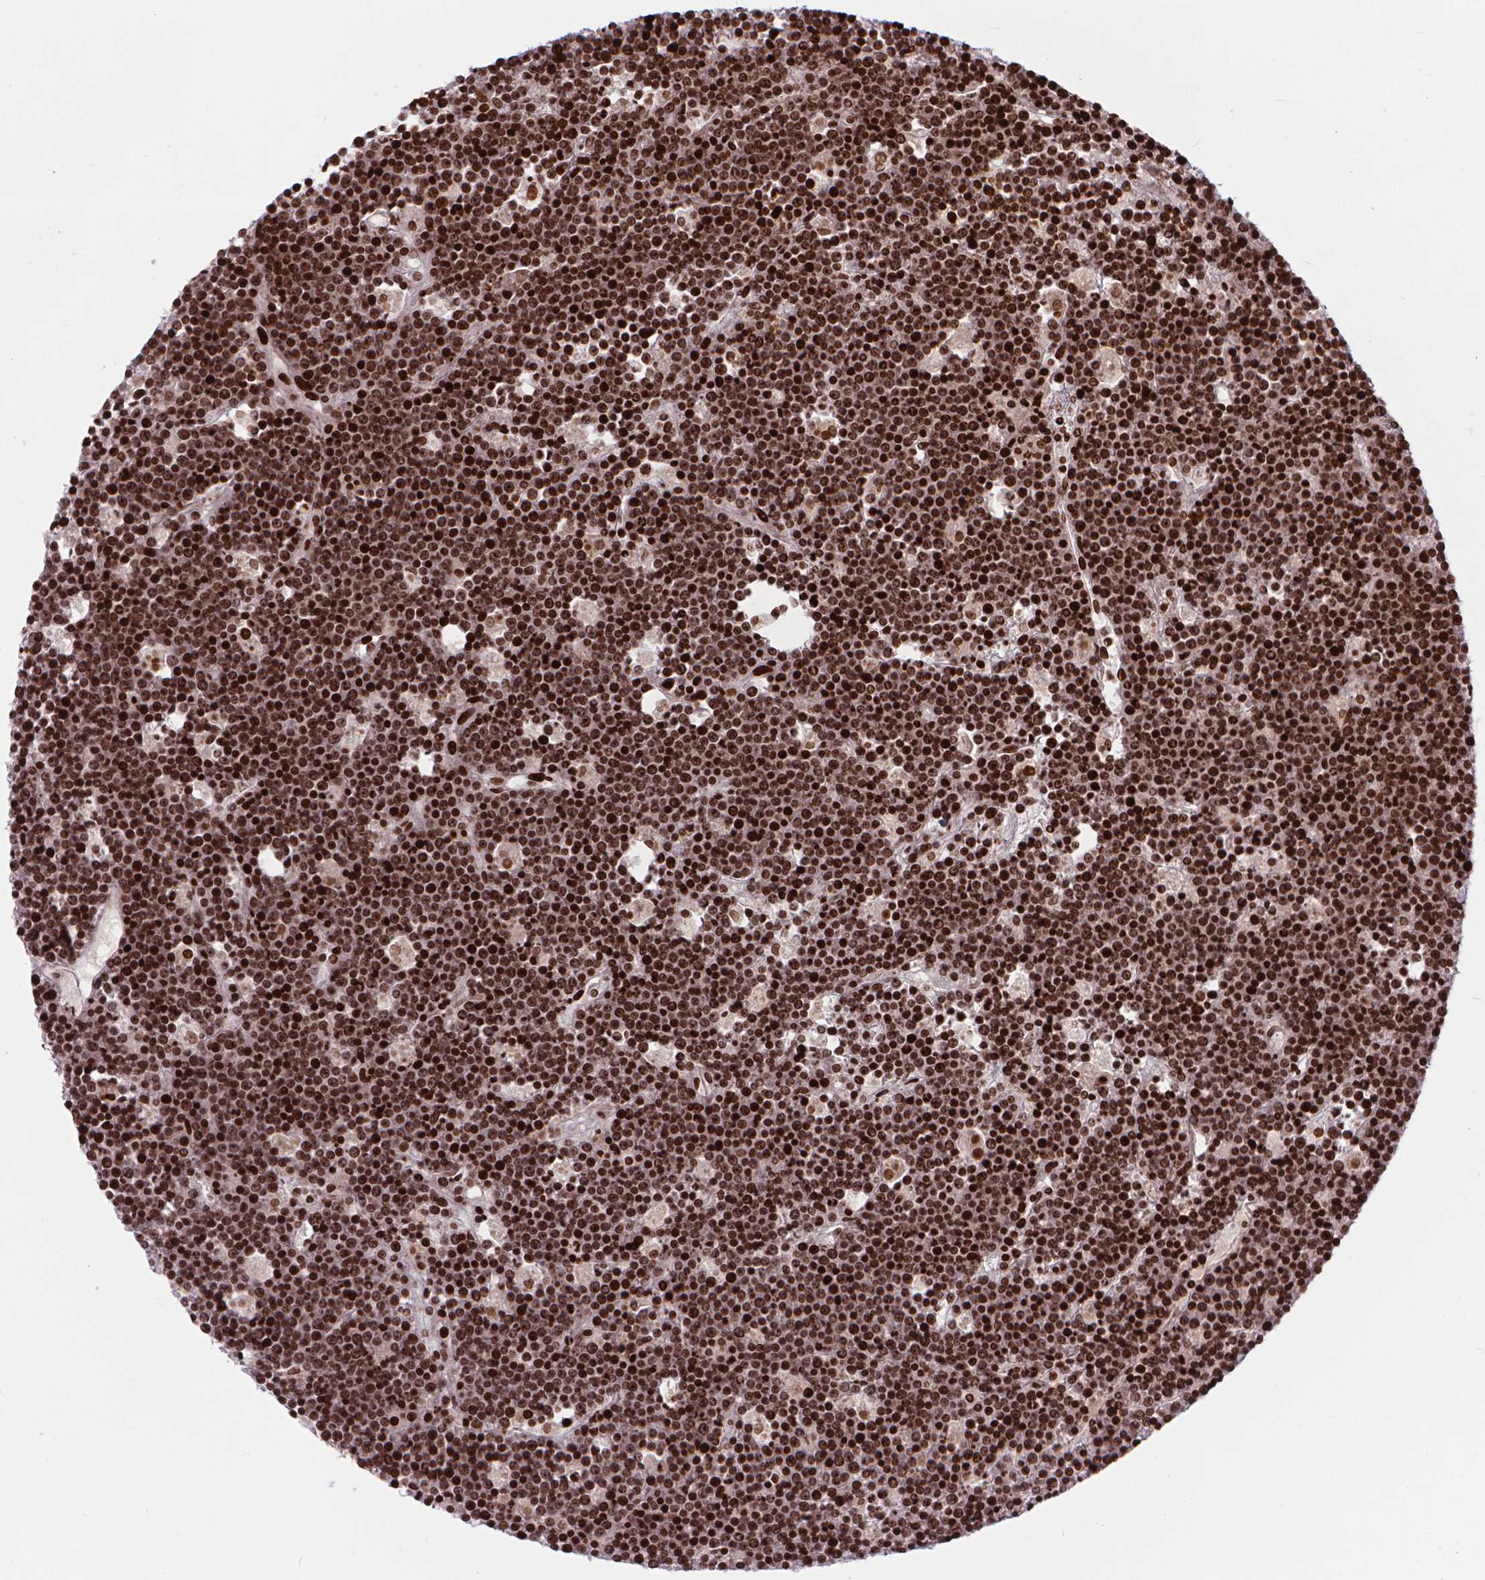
{"staining": {"intensity": "strong", "quantity": ">75%", "location": "nuclear"}, "tissue": "lymphoma", "cell_type": "Tumor cells", "image_type": "cancer", "snomed": [{"axis": "morphology", "description": "Malignant lymphoma, non-Hodgkin's type, High grade"}, {"axis": "topography", "description": "Ovary"}], "caption": "Strong nuclear protein staining is seen in about >75% of tumor cells in lymphoma. Nuclei are stained in blue.", "gene": "AMER1", "patient": {"sex": "female", "age": 56}}